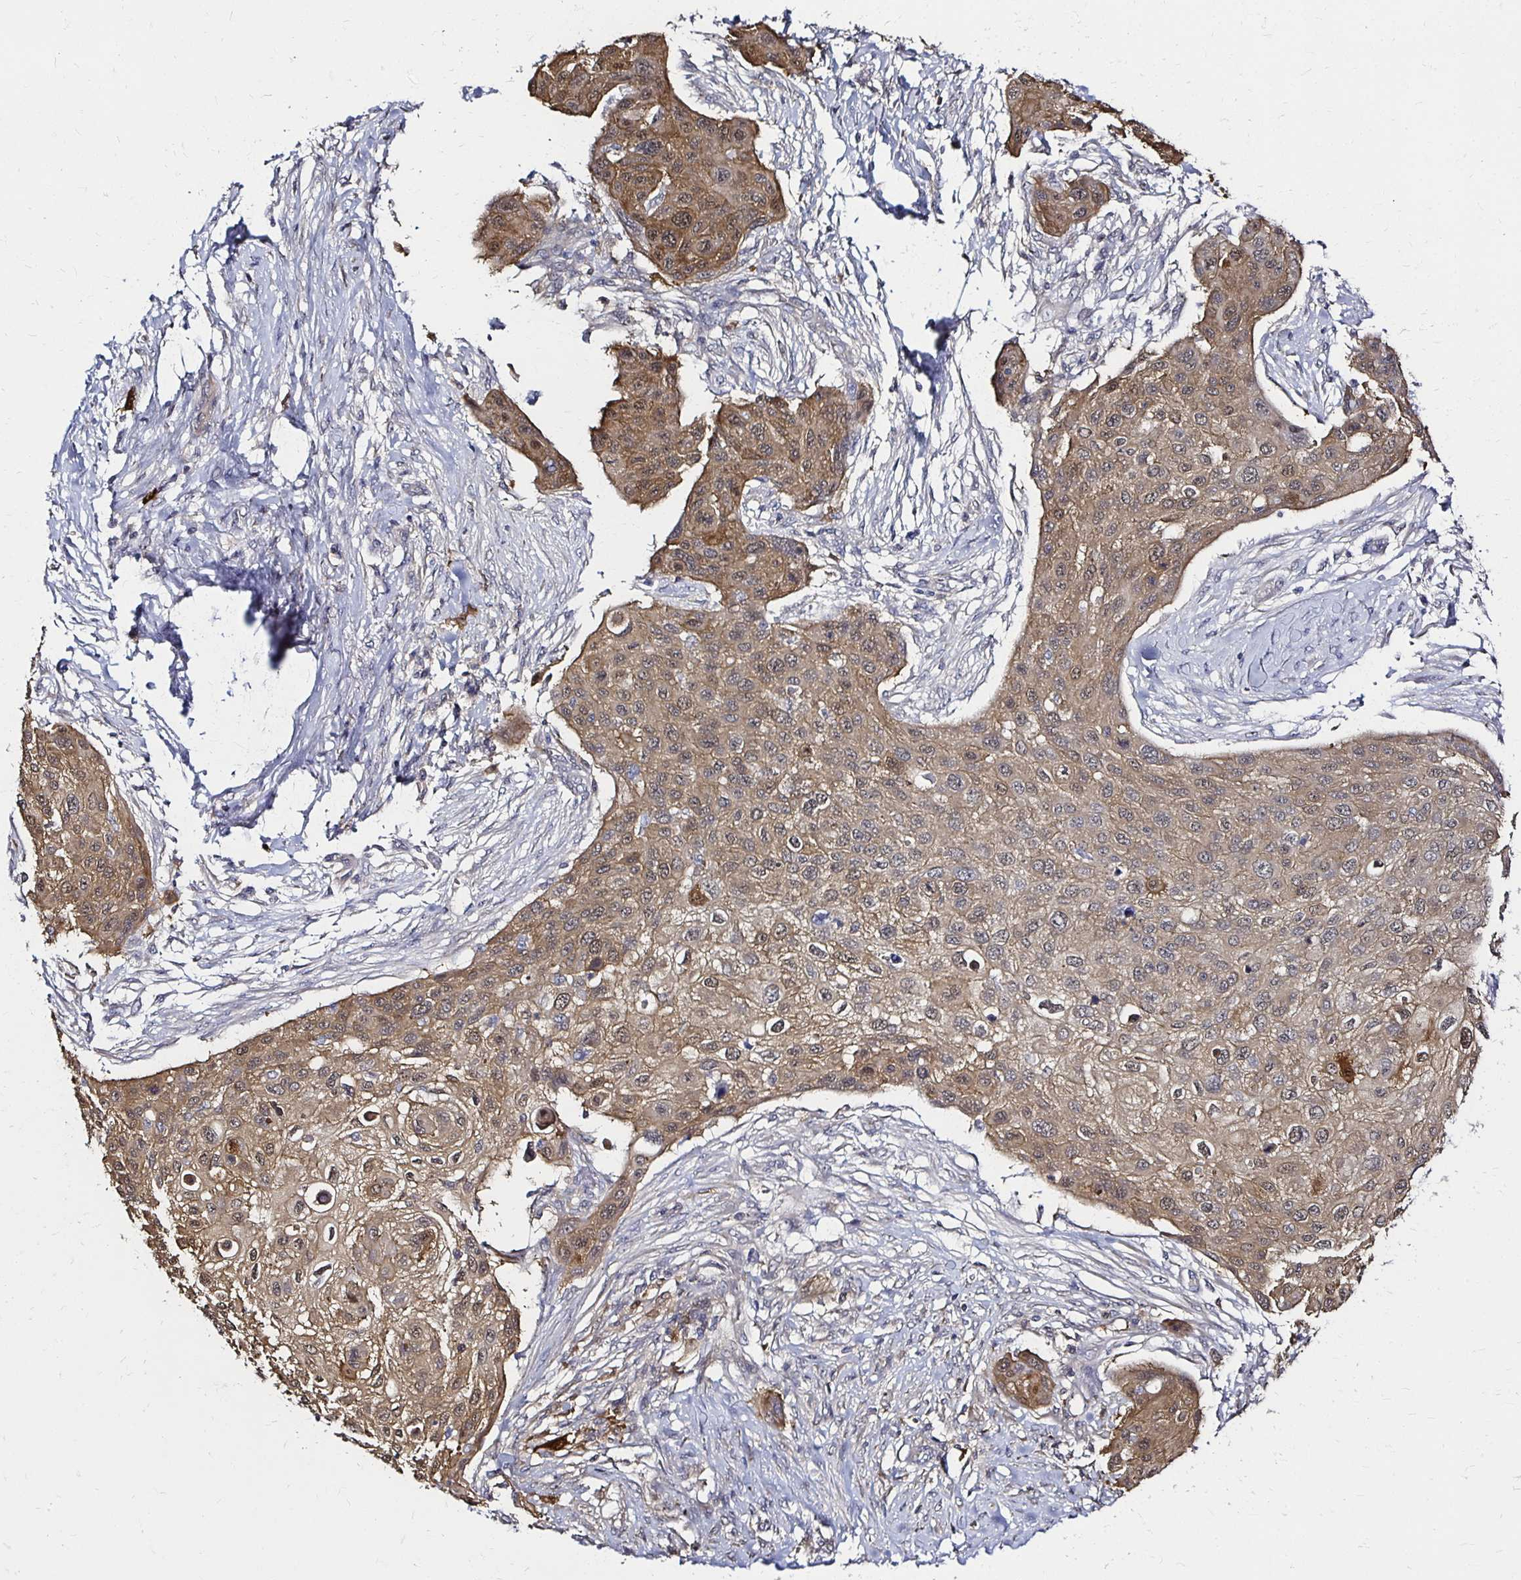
{"staining": {"intensity": "moderate", "quantity": ">75%", "location": "cytoplasmic/membranous,nuclear"}, "tissue": "skin cancer", "cell_type": "Tumor cells", "image_type": "cancer", "snomed": [{"axis": "morphology", "description": "Squamous cell carcinoma, NOS"}, {"axis": "topography", "description": "Skin"}], "caption": "Skin cancer (squamous cell carcinoma) was stained to show a protein in brown. There is medium levels of moderate cytoplasmic/membranous and nuclear expression in about >75% of tumor cells.", "gene": "TXN", "patient": {"sex": "female", "age": 87}}